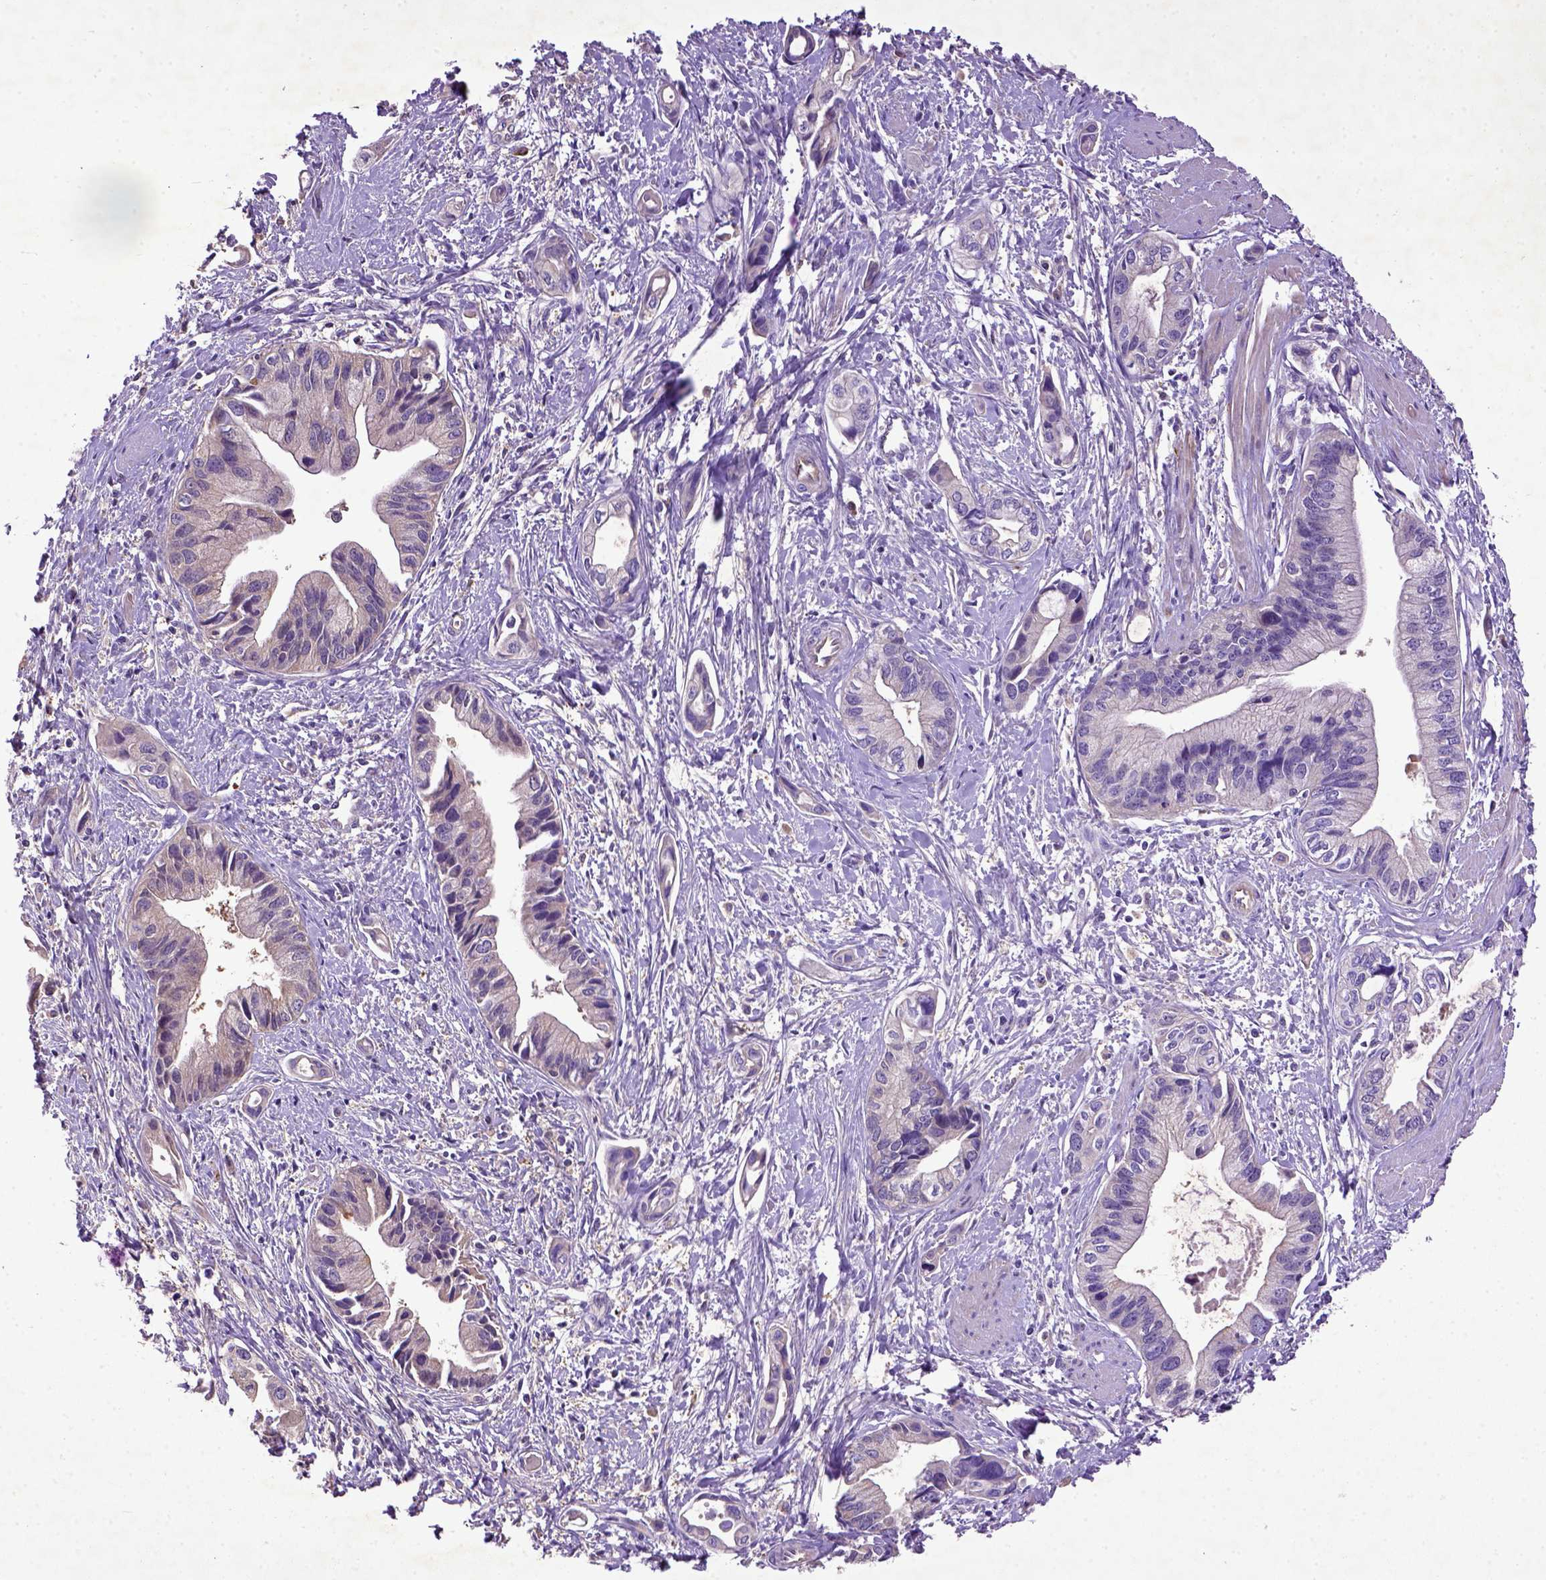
{"staining": {"intensity": "negative", "quantity": "none", "location": "none"}, "tissue": "pancreatic cancer", "cell_type": "Tumor cells", "image_type": "cancer", "snomed": [{"axis": "morphology", "description": "Adenocarcinoma, NOS"}, {"axis": "topography", "description": "Pancreas"}], "caption": "Tumor cells show no significant expression in adenocarcinoma (pancreatic).", "gene": "DEPDC1B", "patient": {"sex": "female", "age": 61}}